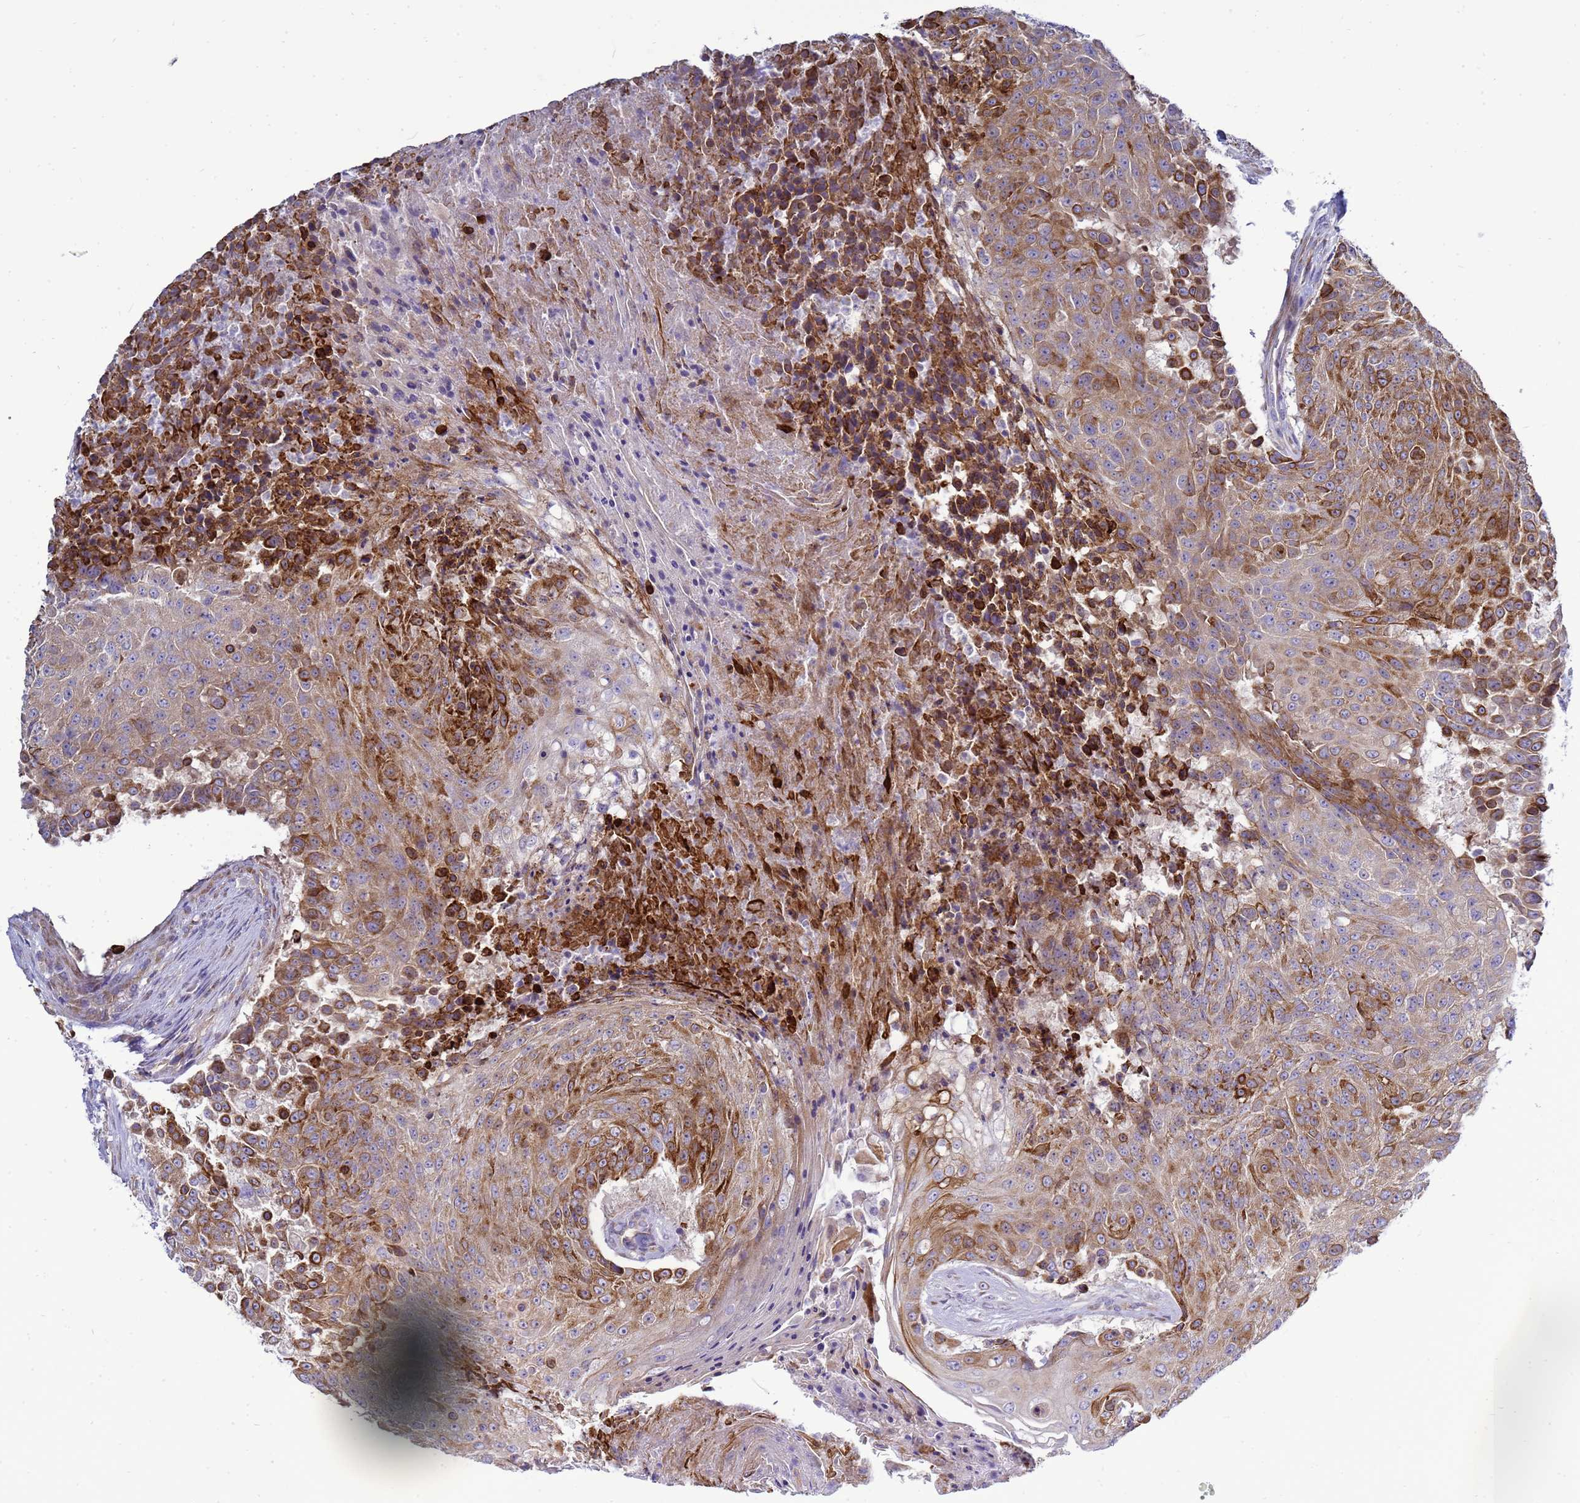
{"staining": {"intensity": "moderate", "quantity": ">75%", "location": "cytoplasmic/membranous"}, "tissue": "urothelial cancer", "cell_type": "Tumor cells", "image_type": "cancer", "snomed": [{"axis": "morphology", "description": "Urothelial carcinoma, High grade"}, {"axis": "topography", "description": "Urinary bladder"}], "caption": "Immunohistochemical staining of high-grade urothelial carcinoma reveals moderate cytoplasmic/membranous protein expression in about >75% of tumor cells.", "gene": "MON1B", "patient": {"sex": "female", "age": 63}}